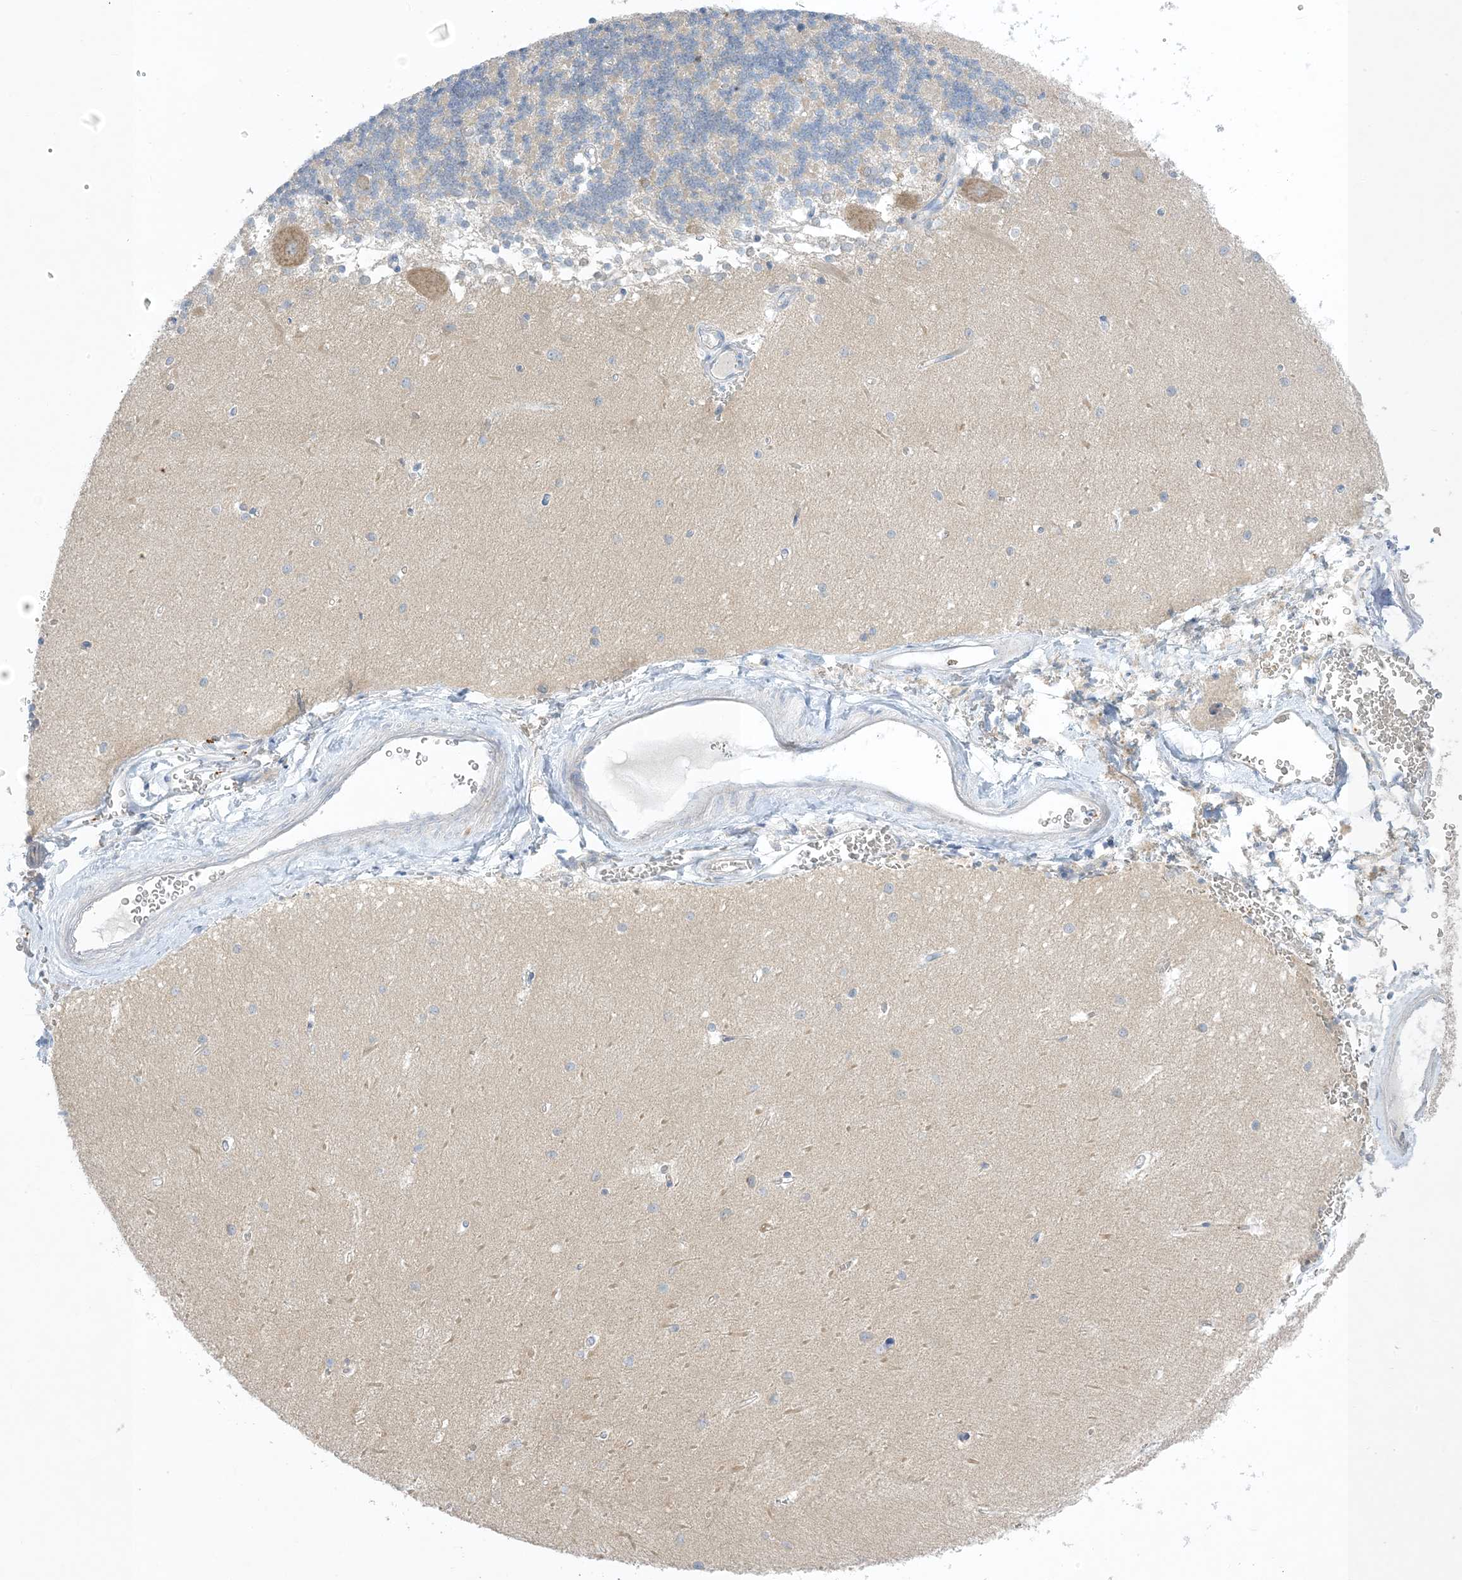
{"staining": {"intensity": "negative", "quantity": "none", "location": "none"}, "tissue": "cerebellum", "cell_type": "Cells in granular layer", "image_type": "normal", "snomed": [{"axis": "morphology", "description": "Normal tissue, NOS"}, {"axis": "topography", "description": "Cerebellum"}], "caption": "An IHC histopathology image of unremarkable cerebellum is shown. There is no staining in cells in granular layer of cerebellum. Brightfield microscopy of immunohistochemistry (IHC) stained with DAB (3,3'-diaminobenzidine) (brown) and hematoxylin (blue), captured at high magnification.", "gene": "XIRP2", "patient": {"sex": "male", "age": 37}}